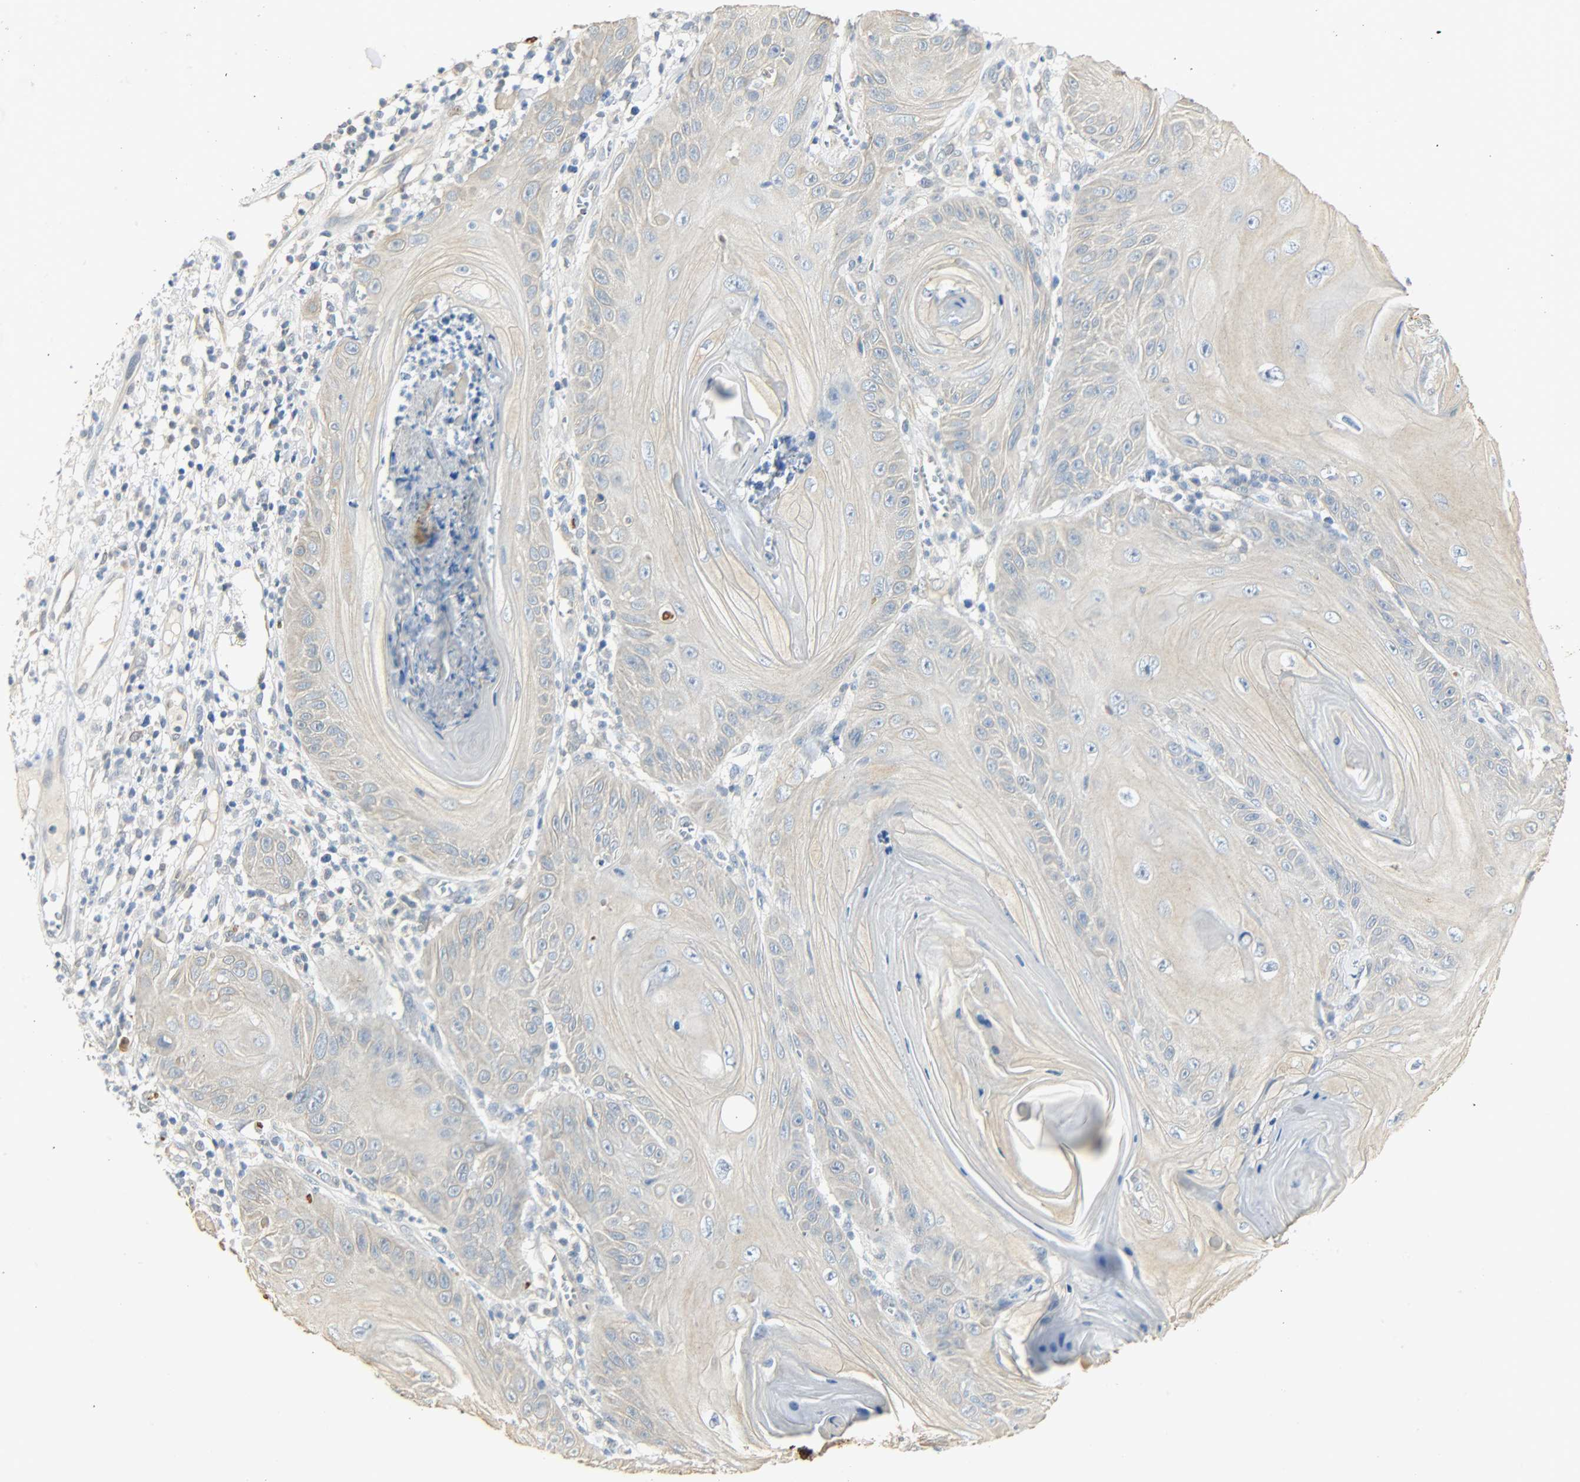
{"staining": {"intensity": "weak", "quantity": "25%-75%", "location": "cytoplasmic/membranous"}, "tissue": "skin cancer", "cell_type": "Tumor cells", "image_type": "cancer", "snomed": [{"axis": "morphology", "description": "Squamous cell carcinoma, NOS"}, {"axis": "topography", "description": "Skin"}], "caption": "Immunohistochemical staining of squamous cell carcinoma (skin) exhibits weak cytoplasmic/membranous protein positivity in approximately 25%-75% of tumor cells.", "gene": "USP13", "patient": {"sex": "female", "age": 78}}